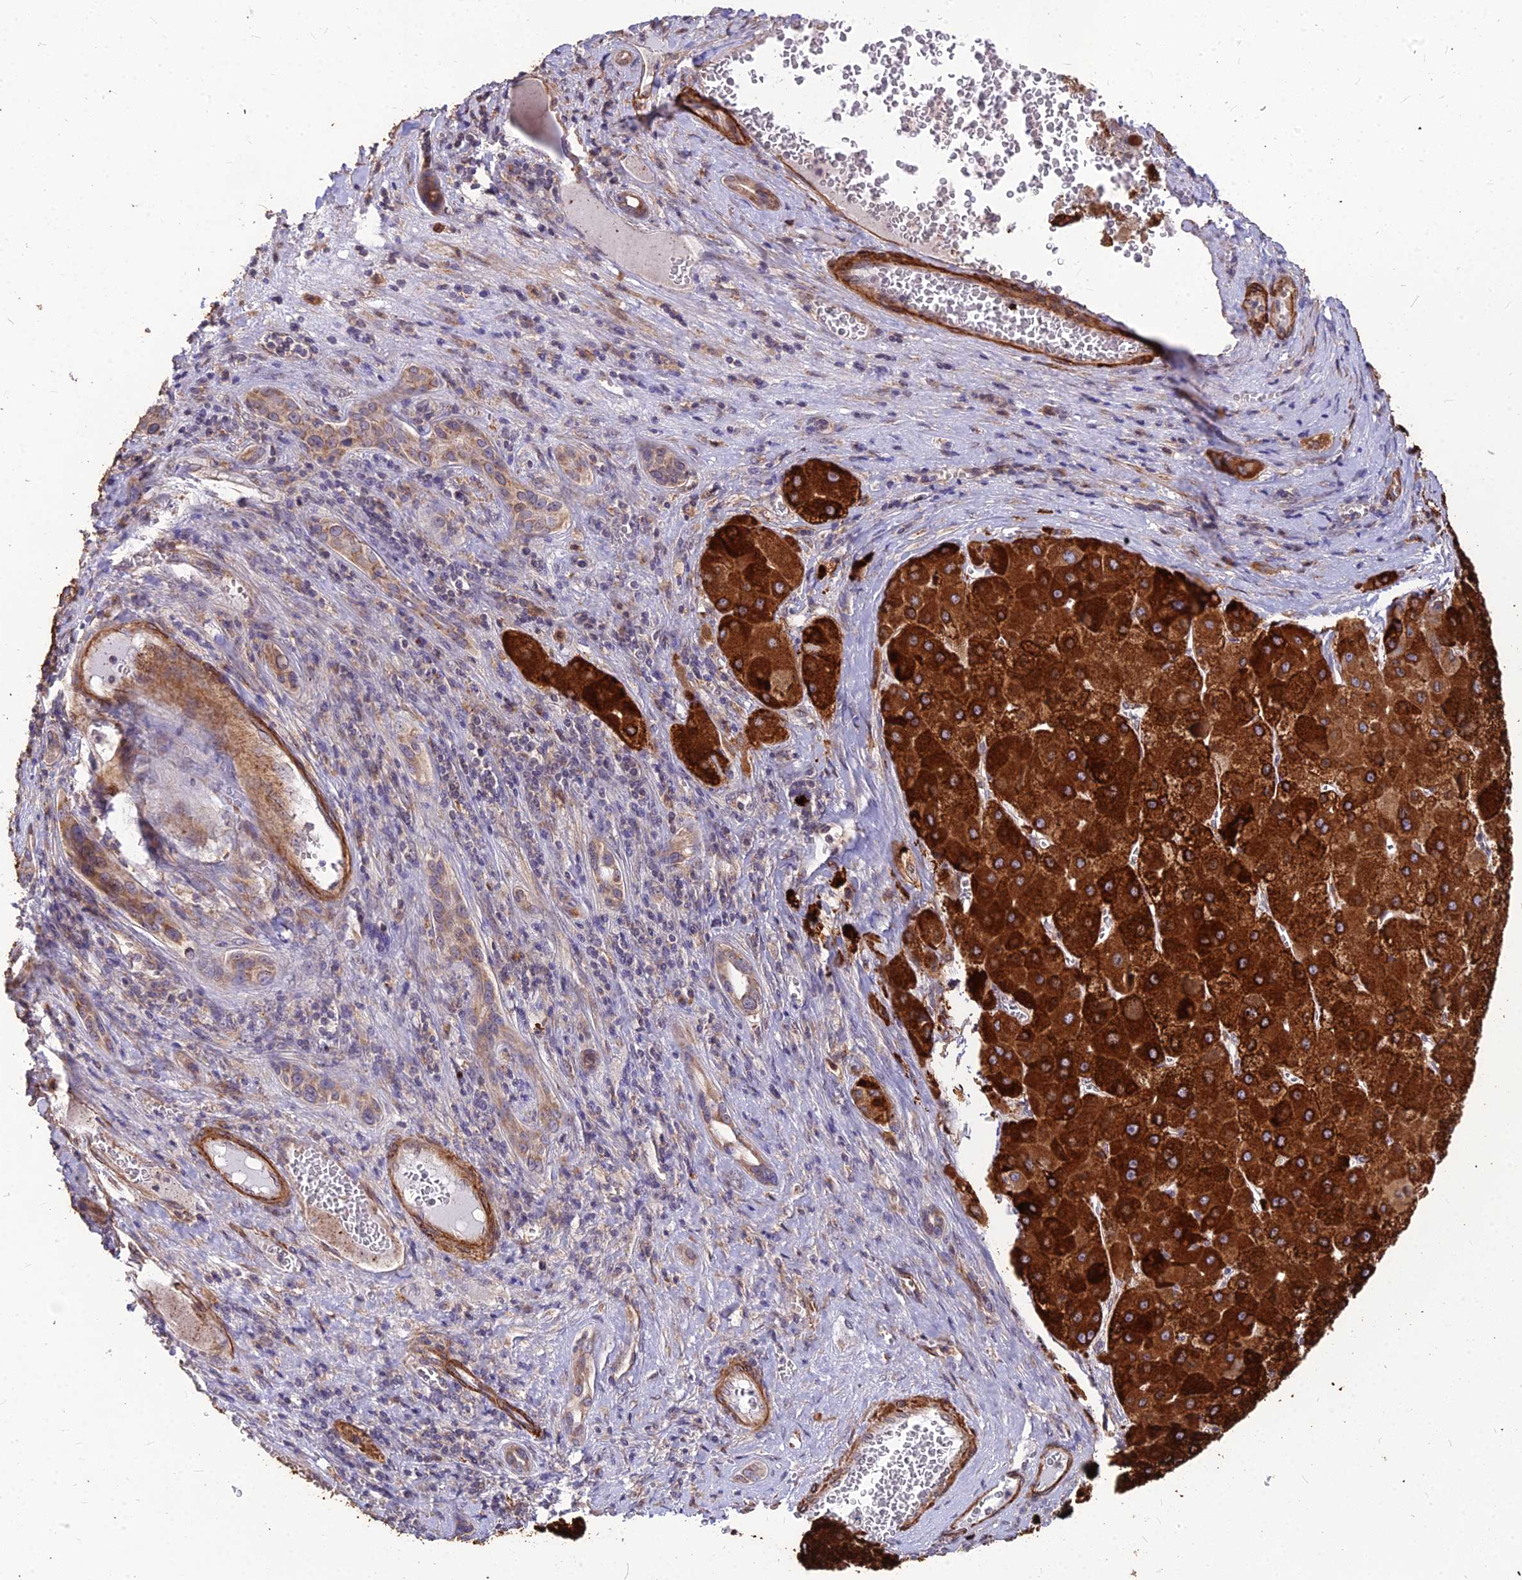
{"staining": {"intensity": "strong", "quantity": ">75%", "location": "cytoplasmic/membranous"}, "tissue": "liver cancer", "cell_type": "Tumor cells", "image_type": "cancer", "snomed": [{"axis": "morphology", "description": "Carcinoma, Hepatocellular, NOS"}, {"axis": "topography", "description": "Liver"}], "caption": "IHC of liver cancer exhibits high levels of strong cytoplasmic/membranous staining in about >75% of tumor cells.", "gene": "LEKR1", "patient": {"sex": "female", "age": 73}}